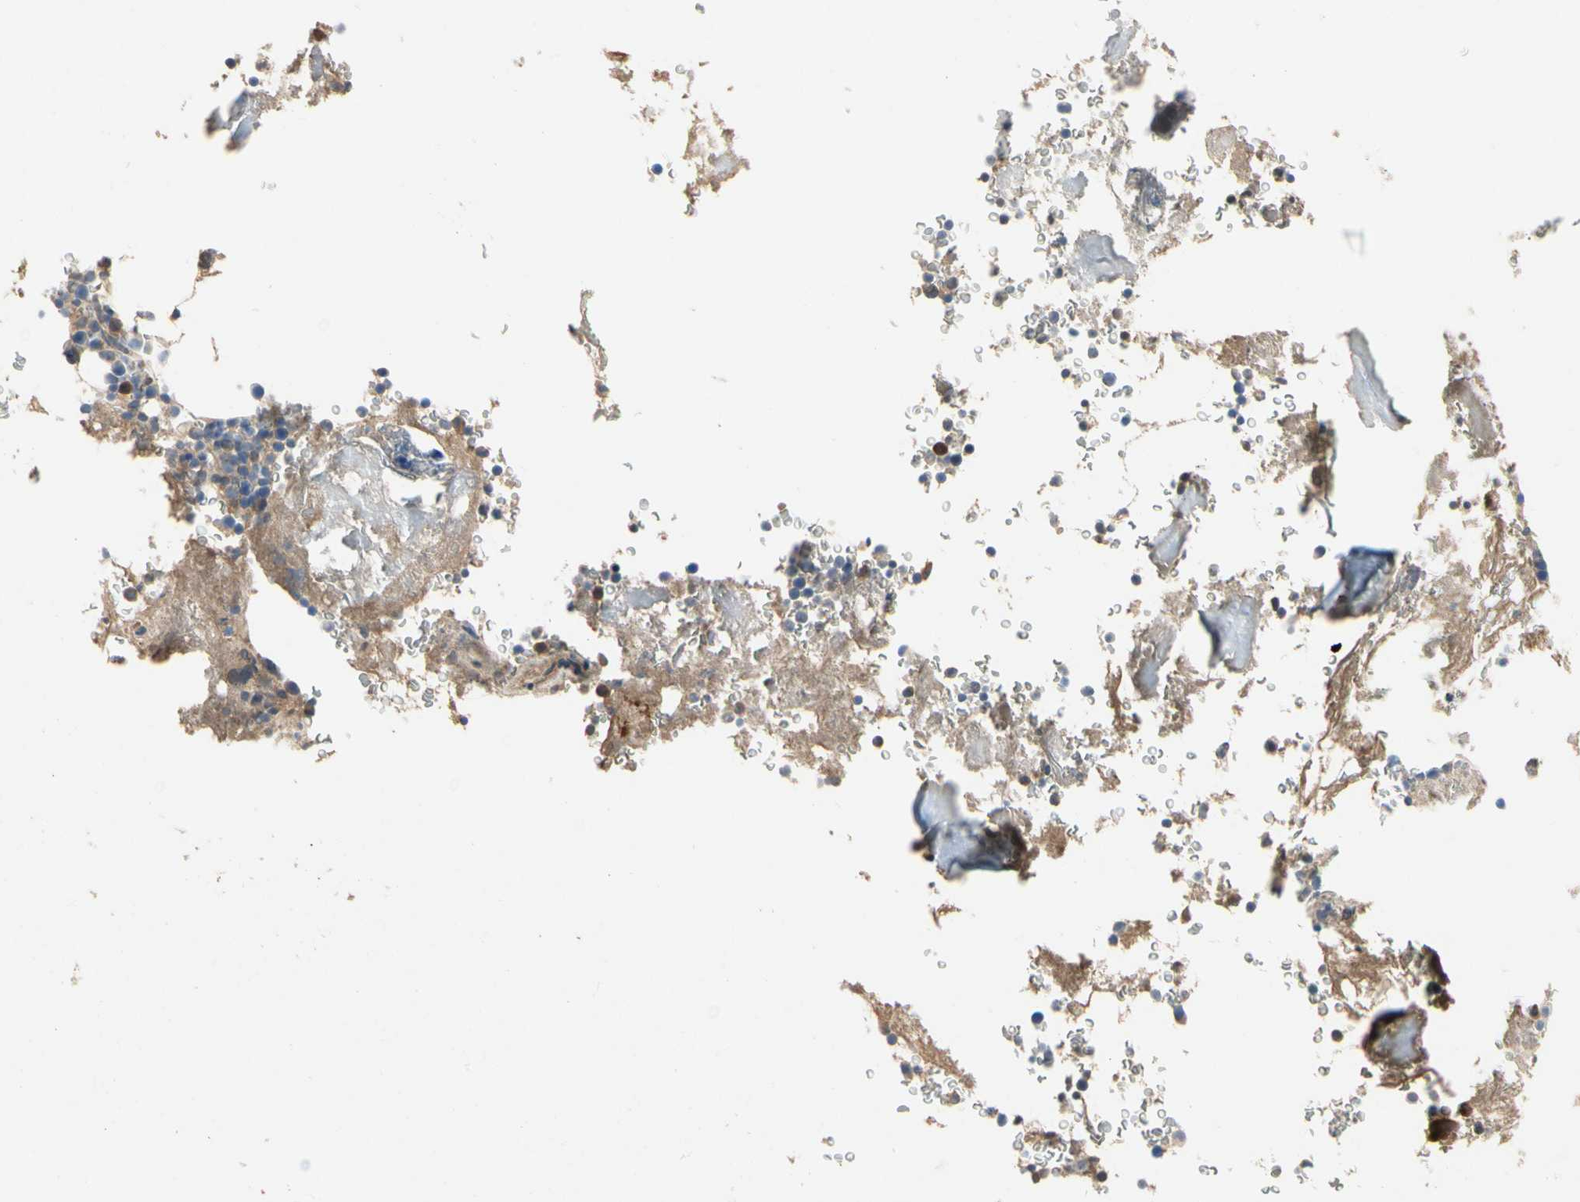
{"staining": {"intensity": "moderate", "quantity": "<25%", "location": "cytoplasmic/membranous"}, "tissue": "bone marrow", "cell_type": "Hematopoietic cells", "image_type": "normal", "snomed": [{"axis": "morphology", "description": "Normal tissue, NOS"}, {"axis": "topography", "description": "Bone marrow"}], "caption": "Immunohistochemical staining of unremarkable human bone marrow shows low levels of moderate cytoplasmic/membranous staining in approximately <25% of hematopoietic cells.", "gene": "CRTAC1", "patient": {"sex": "male"}}